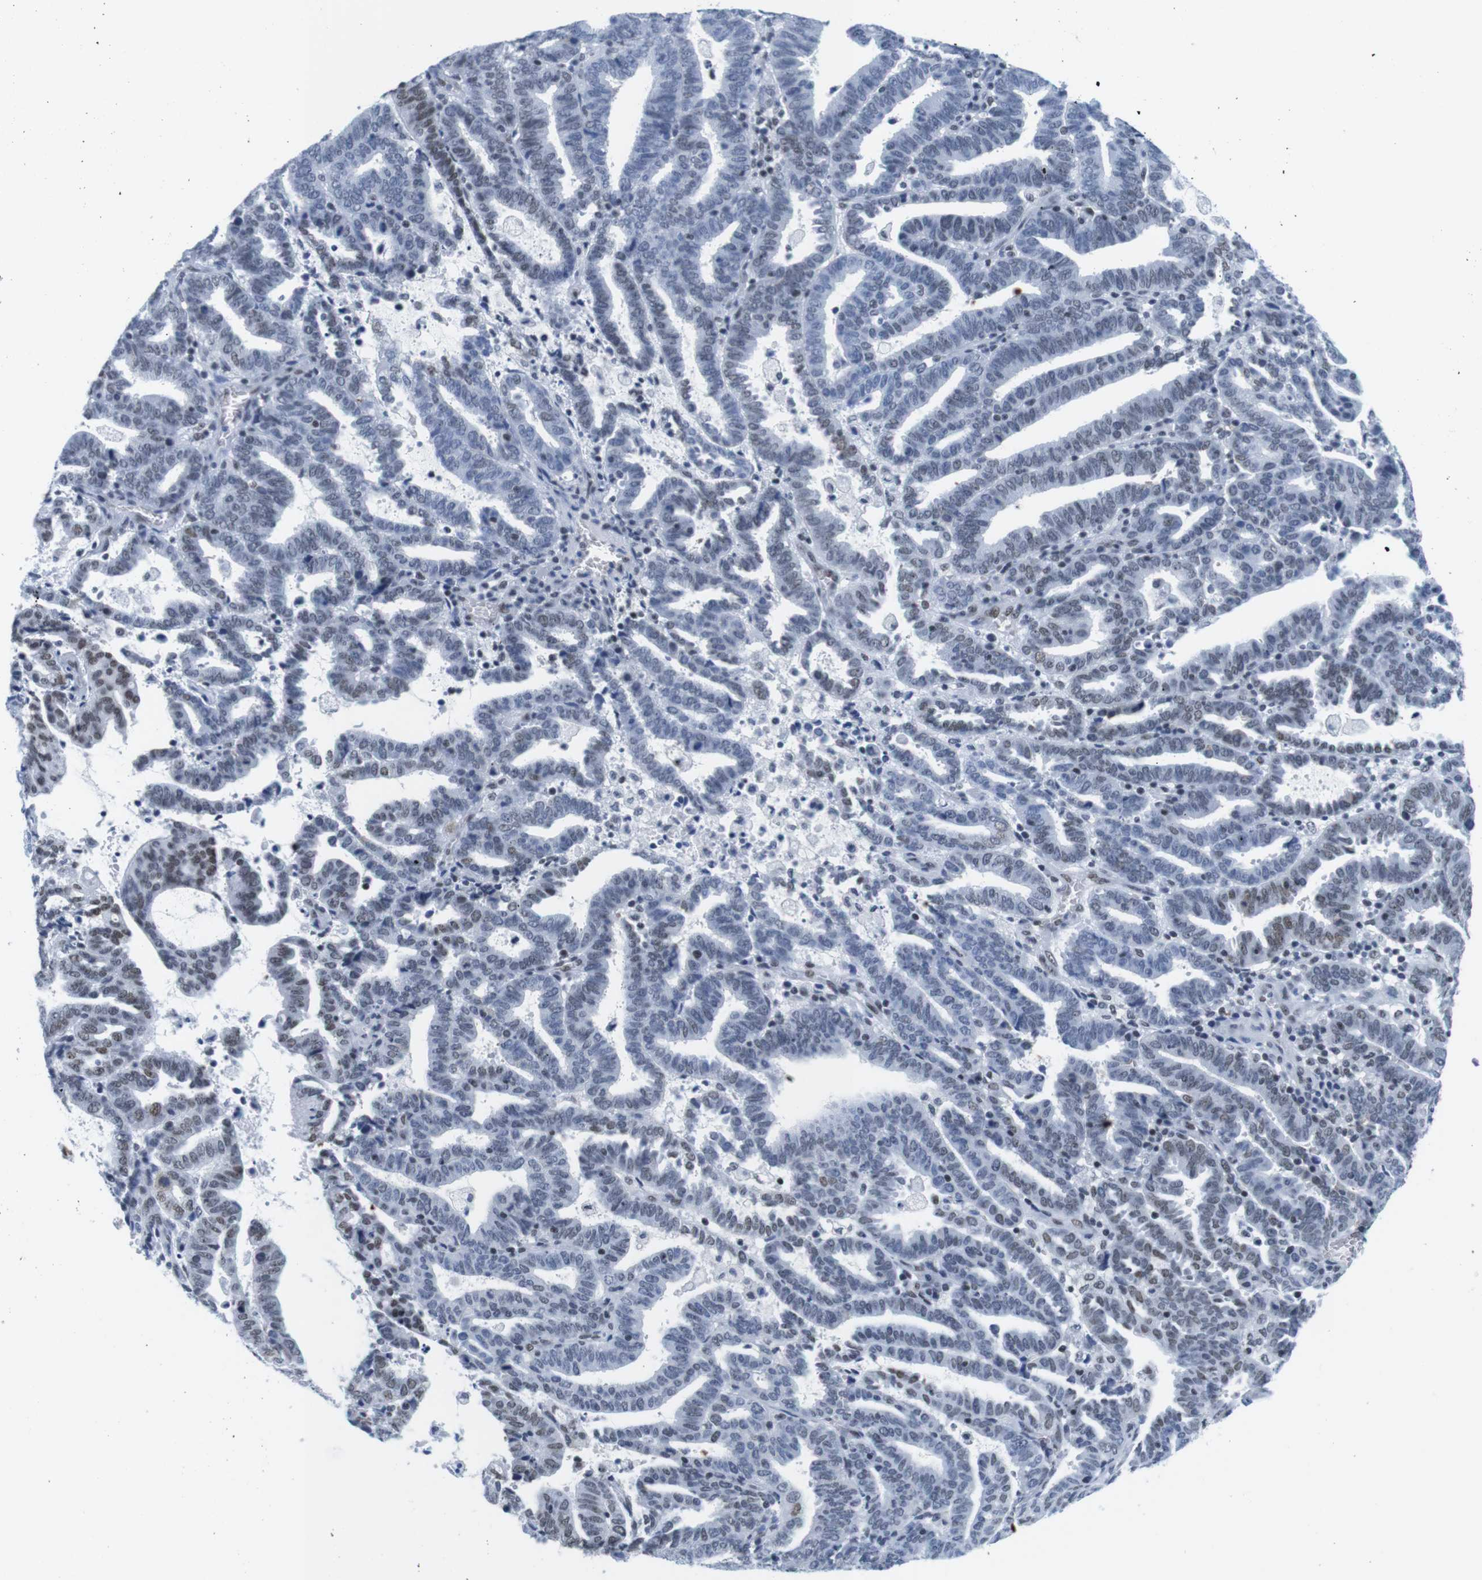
{"staining": {"intensity": "moderate", "quantity": "<25%", "location": "nuclear"}, "tissue": "endometrial cancer", "cell_type": "Tumor cells", "image_type": "cancer", "snomed": [{"axis": "morphology", "description": "Adenocarcinoma, NOS"}, {"axis": "topography", "description": "Uterus"}], "caption": "Immunohistochemistry (IHC) staining of endometrial adenocarcinoma, which shows low levels of moderate nuclear staining in approximately <25% of tumor cells indicating moderate nuclear protein staining. The staining was performed using DAB (3,3'-diaminobenzidine) (brown) for protein detection and nuclei were counterstained in hematoxylin (blue).", "gene": "IFI16", "patient": {"sex": "female", "age": 83}}